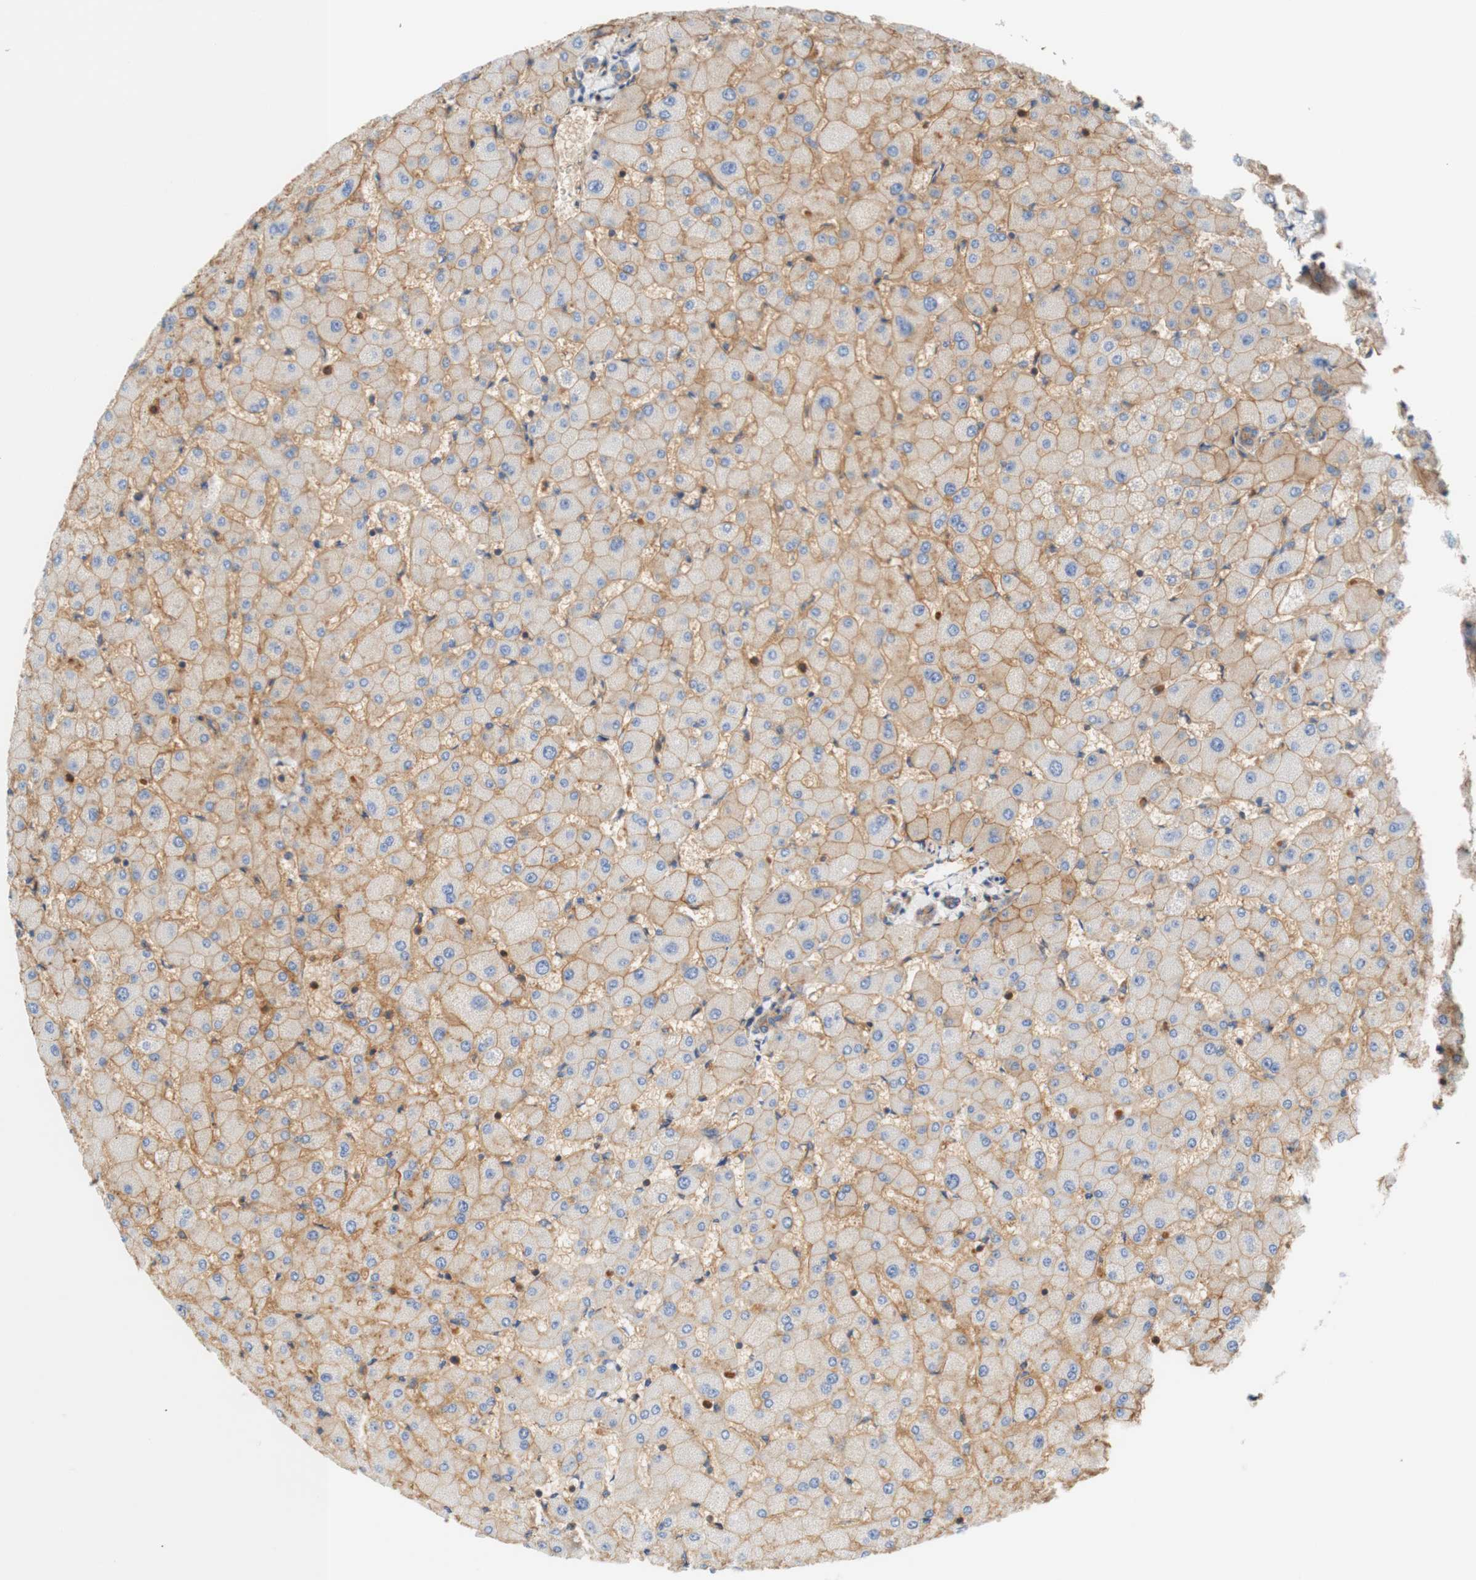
{"staining": {"intensity": "moderate", "quantity": ">75%", "location": "cytoplasmic/membranous"}, "tissue": "liver", "cell_type": "Cholangiocytes", "image_type": "normal", "snomed": [{"axis": "morphology", "description": "Normal tissue, NOS"}, {"axis": "topography", "description": "Liver"}], "caption": "Cholangiocytes display medium levels of moderate cytoplasmic/membranous staining in approximately >75% of cells in benign liver. Immunohistochemistry stains the protein in brown and the nuclei are stained blue.", "gene": "STOM", "patient": {"sex": "female", "age": 63}}